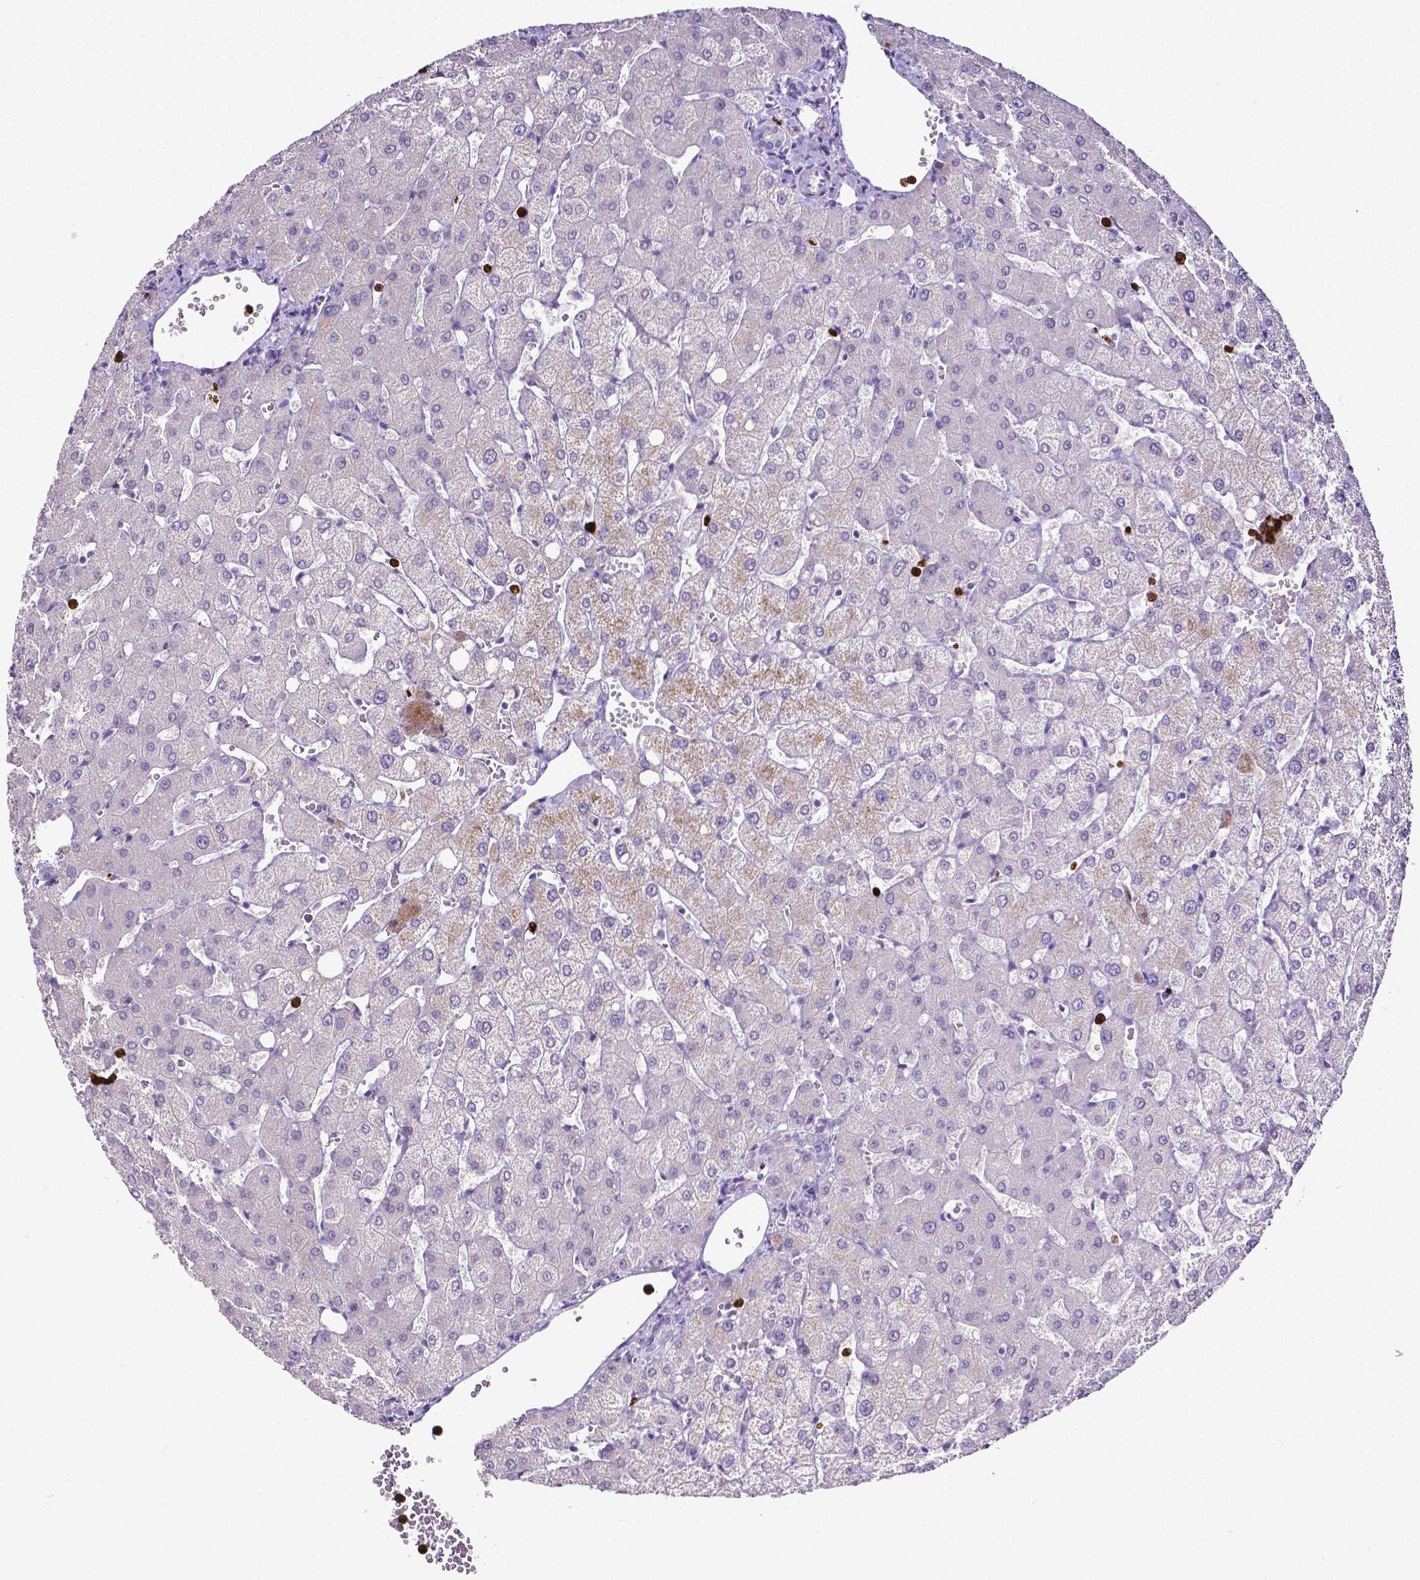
{"staining": {"intensity": "negative", "quantity": "none", "location": "none"}, "tissue": "liver", "cell_type": "Cholangiocytes", "image_type": "normal", "snomed": [{"axis": "morphology", "description": "Normal tissue, NOS"}, {"axis": "topography", "description": "Liver"}], "caption": "Cholangiocytes show no significant positivity in benign liver.", "gene": "MMP9", "patient": {"sex": "female", "age": 54}}